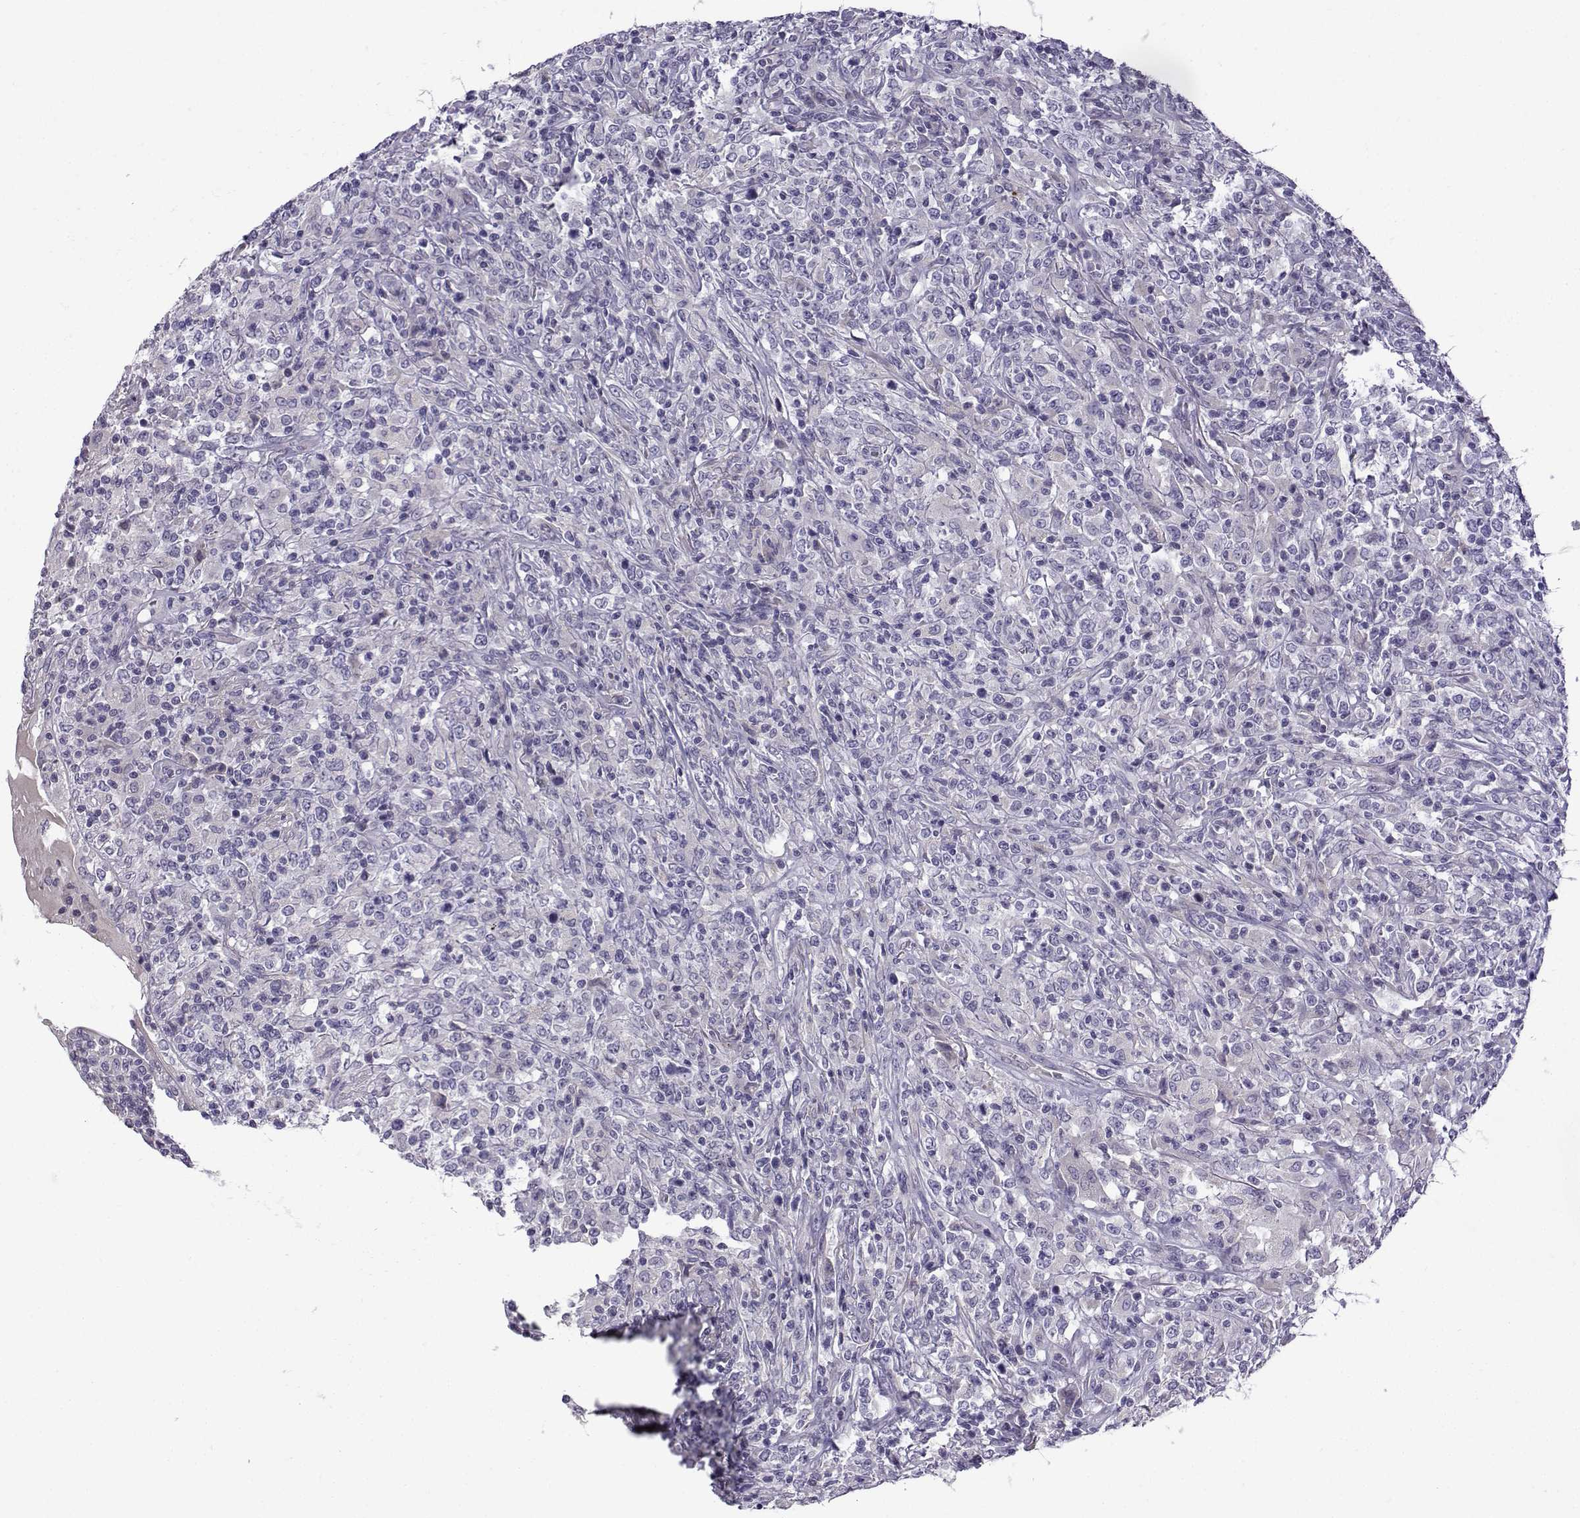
{"staining": {"intensity": "negative", "quantity": "none", "location": "none"}, "tissue": "lymphoma", "cell_type": "Tumor cells", "image_type": "cancer", "snomed": [{"axis": "morphology", "description": "Malignant lymphoma, non-Hodgkin's type, High grade"}, {"axis": "topography", "description": "Lung"}], "caption": "Immunohistochemistry (IHC) histopathology image of neoplastic tissue: human malignant lymphoma, non-Hodgkin's type (high-grade) stained with DAB exhibits no significant protein staining in tumor cells.", "gene": "SPACA7", "patient": {"sex": "male", "age": 79}}